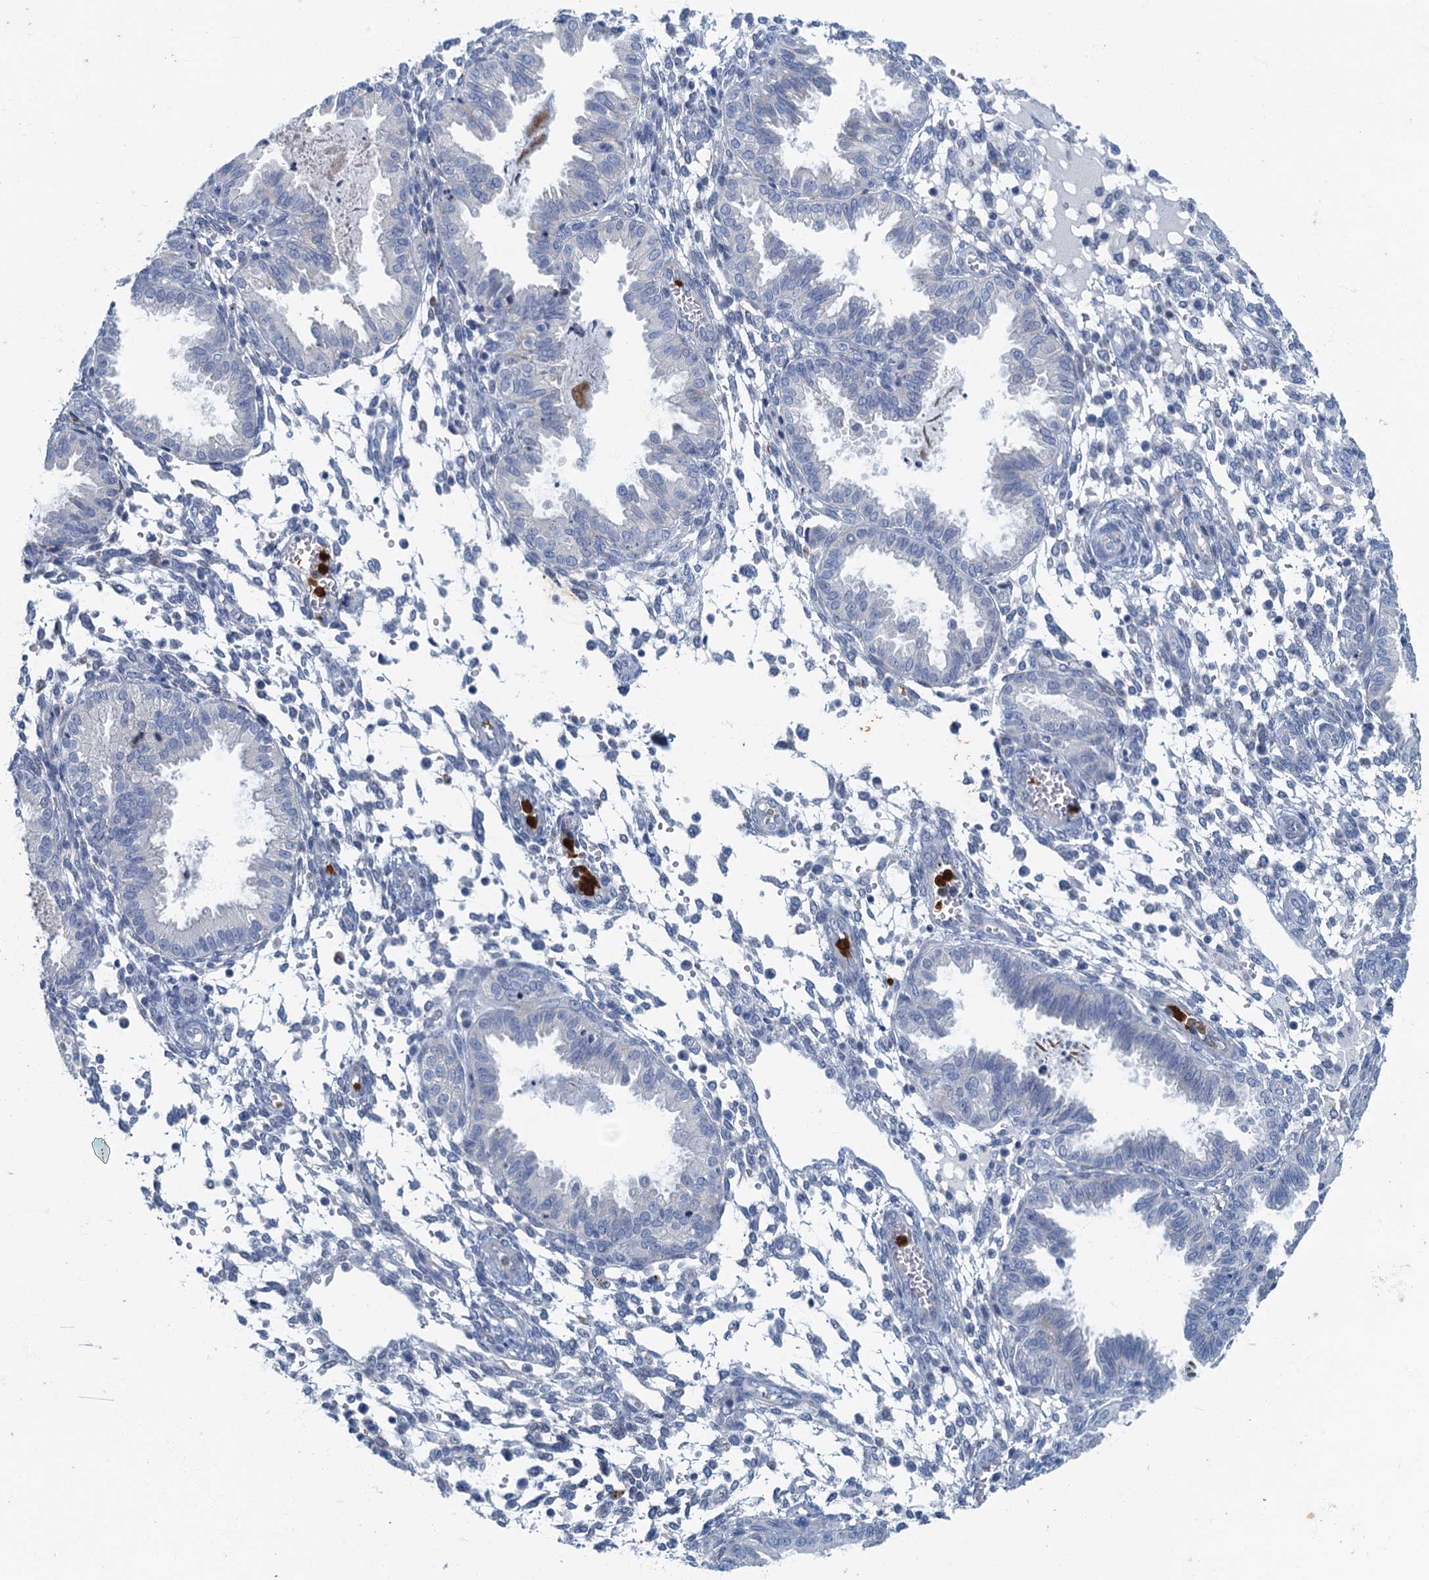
{"staining": {"intensity": "negative", "quantity": "none", "location": "none"}, "tissue": "endometrium", "cell_type": "Cells in endometrial stroma", "image_type": "normal", "snomed": [{"axis": "morphology", "description": "Normal tissue, NOS"}, {"axis": "topography", "description": "Endometrium"}], "caption": "The photomicrograph demonstrates no staining of cells in endometrial stroma in normal endometrium.", "gene": "ANKDD1A", "patient": {"sex": "female", "age": 33}}